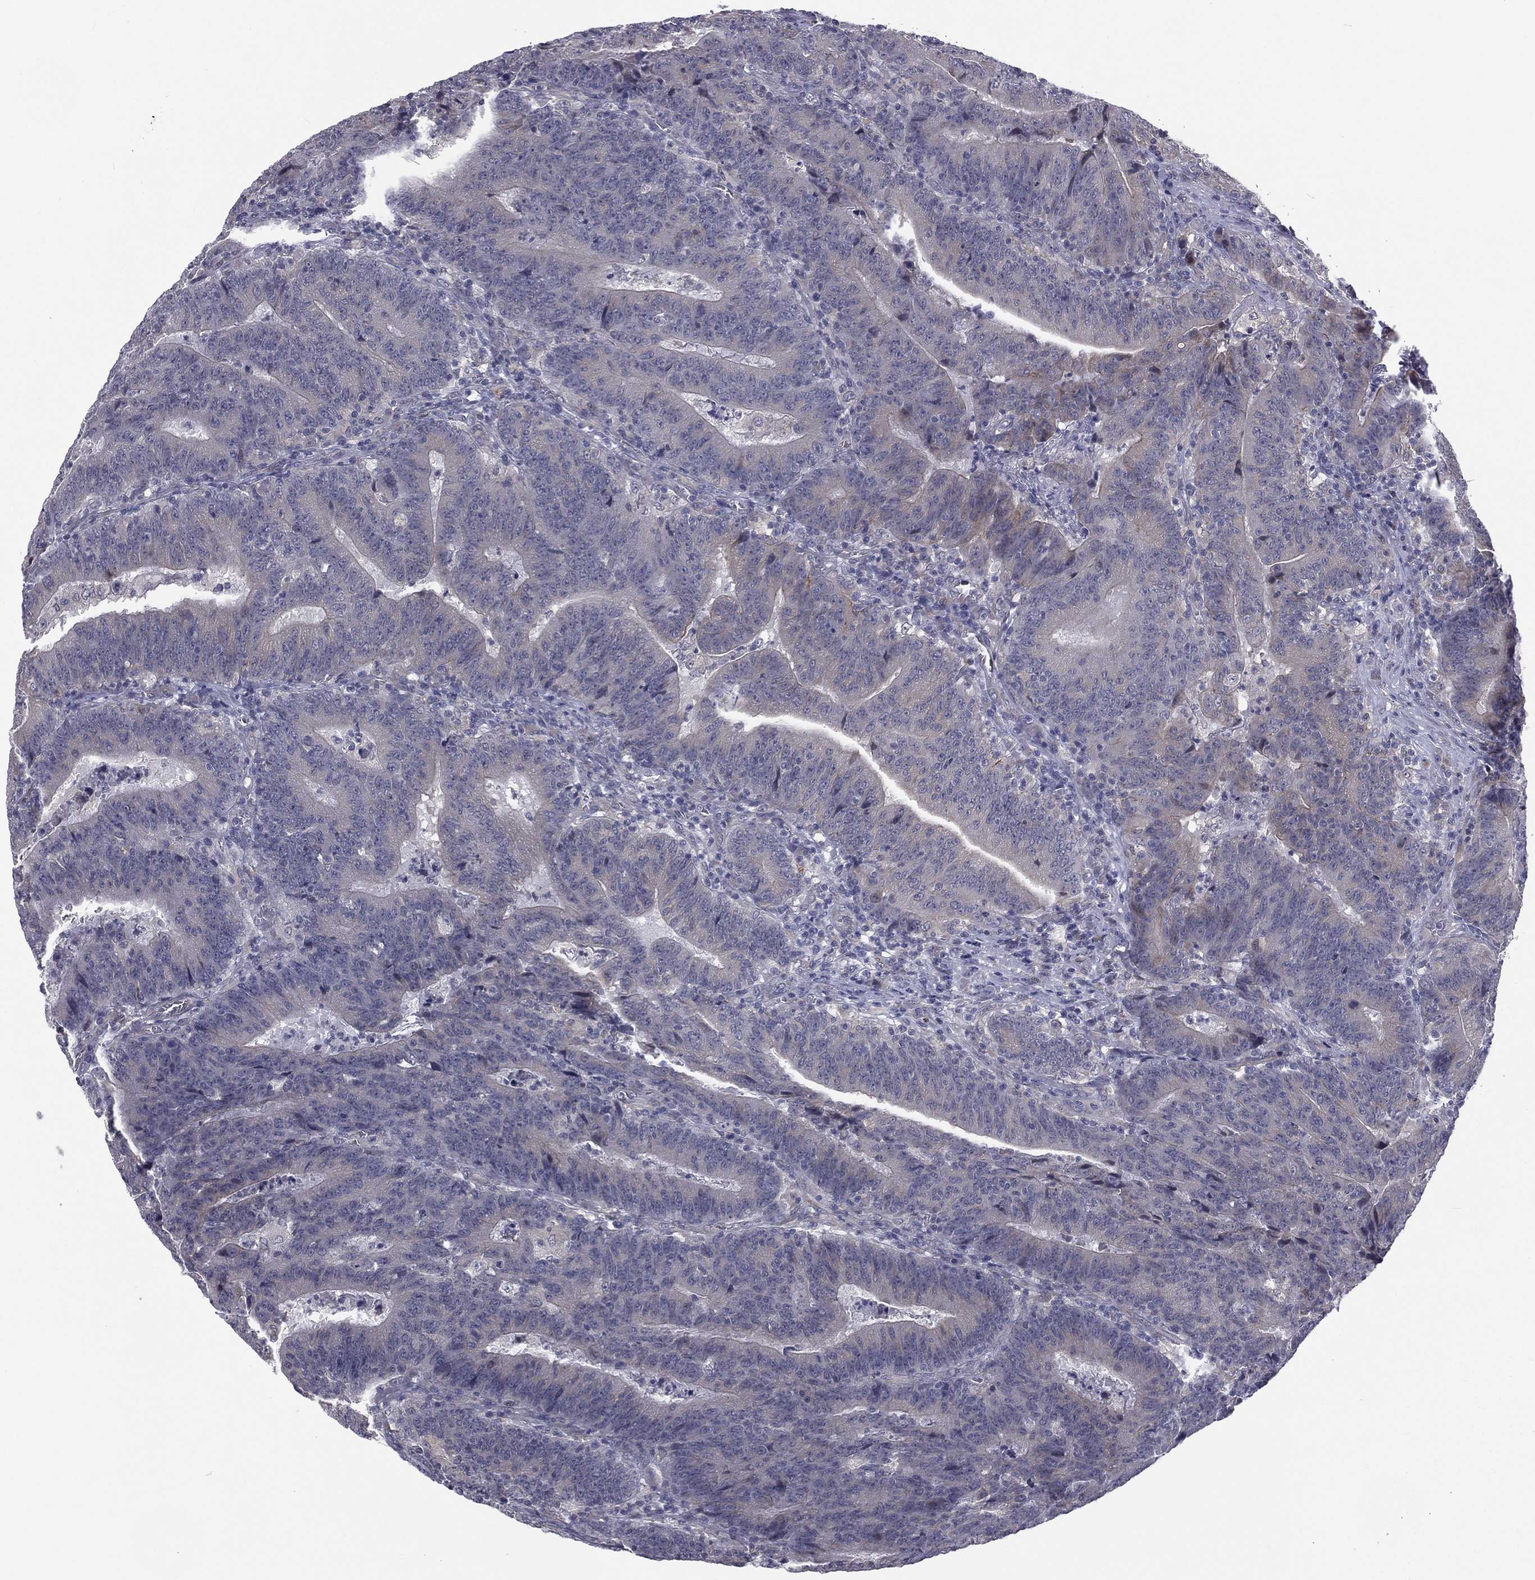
{"staining": {"intensity": "negative", "quantity": "none", "location": "none"}, "tissue": "colorectal cancer", "cell_type": "Tumor cells", "image_type": "cancer", "snomed": [{"axis": "morphology", "description": "Adenocarcinoma, NOS"}, {"axis": "topography", "description": "Colon"}], "caption": "DAB (3,3'-diaminobenzidine) immunohistochemical staining of human colorectal cancer (adenocarcinoma) reveals no significant staining in tumor cells.", "gene": "ACTRT2", "patient": {"sex": "female", "age": 75}}